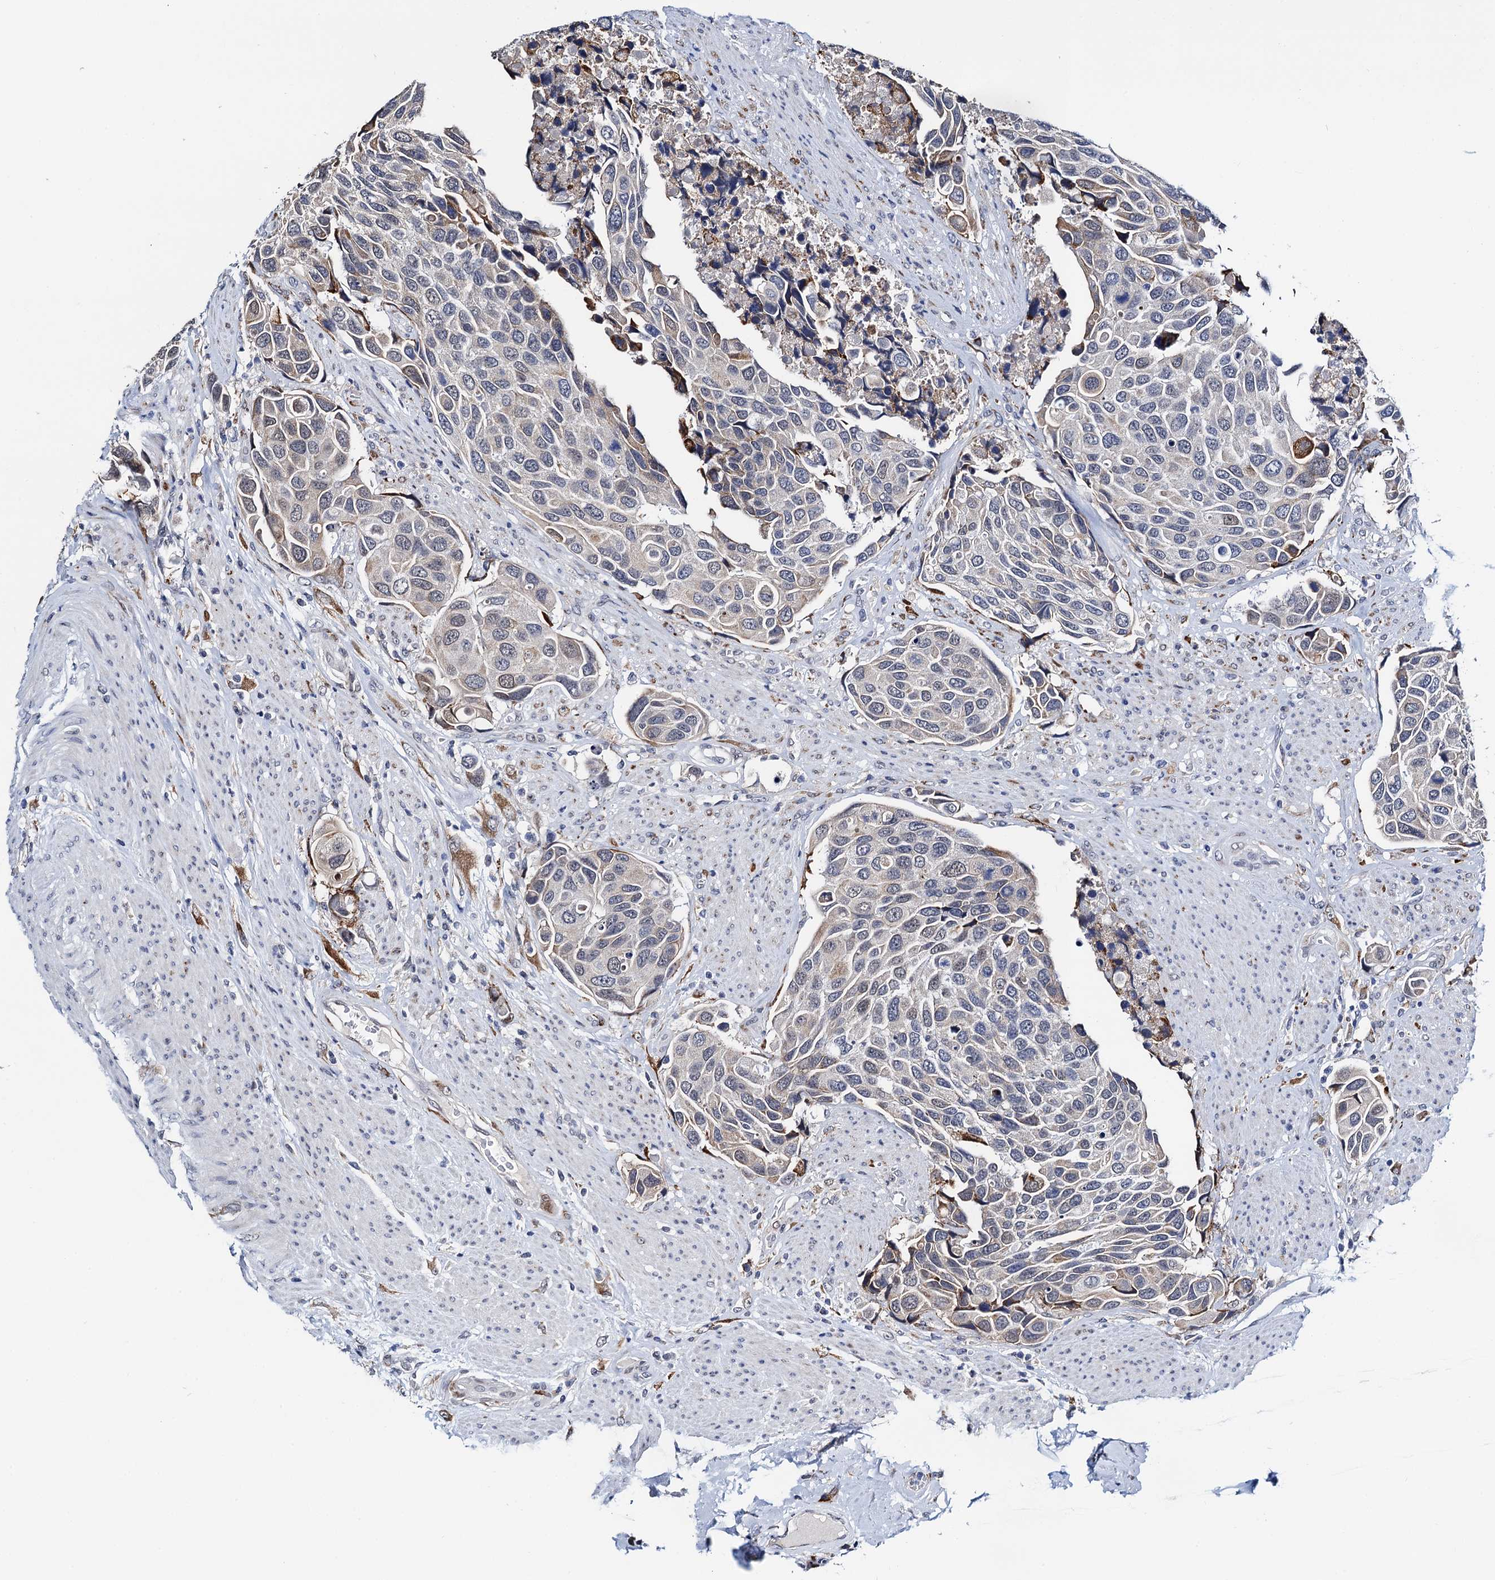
{"staining": {"intensity": "weak", "quantity": "<25%", "location": "cytoplasmic/membranous"}, "tissue": "urothelial cancer", "cell_type": "Tumor cells", "image_type": "cancer", "snomed": [{"axis": "morphology", "description": "Urothelial carcinoma, High grade"}, {"axis": "topography", "description": "Urinary bladder"}], "caption": "A high-resolution micrograph shows IHC staining of urothelial cancer, which exhibits no significant positivity in tumor cells.", "gene": "SLC7A10", "patient": {"sex": "male", "age": 74}}